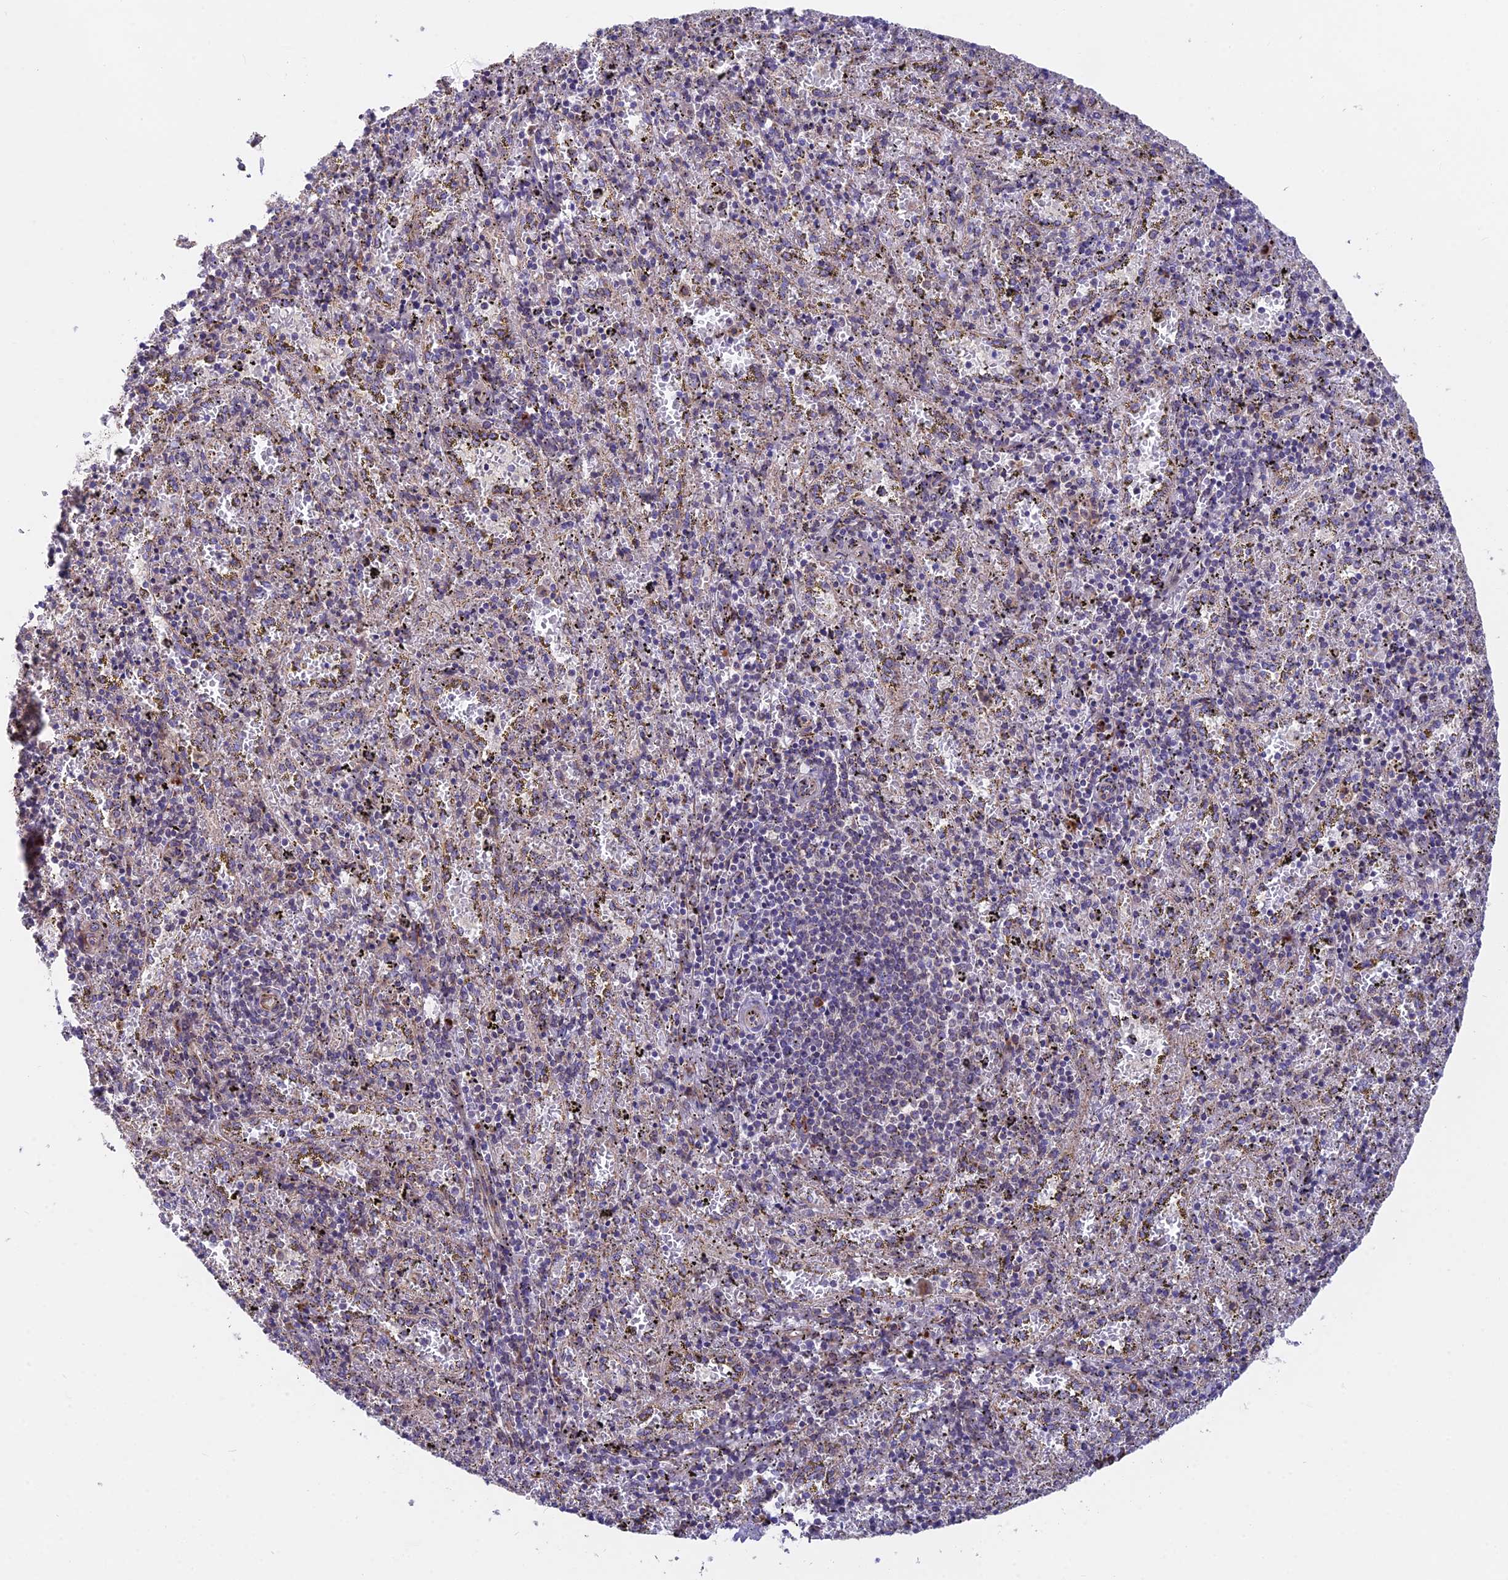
{"staining": {"intensity": "negative", "quantity": "none", "location": "none"}, "tissue": "spleen", "cell_type": "Cells in red pulp", "image_type": "normal", "snomed": [{"axis": "morphology", "description": "Normal tissue, NOS"}, {"axis": "topography", "description": "Spleen"}], "caption": "Spleen stained for a protein using immunohistochemistry (IHC) demonstrates no positivity cells in red pulp.", "gene": "TBC1D20", "patient": {"sex": "male", "age": 11}}